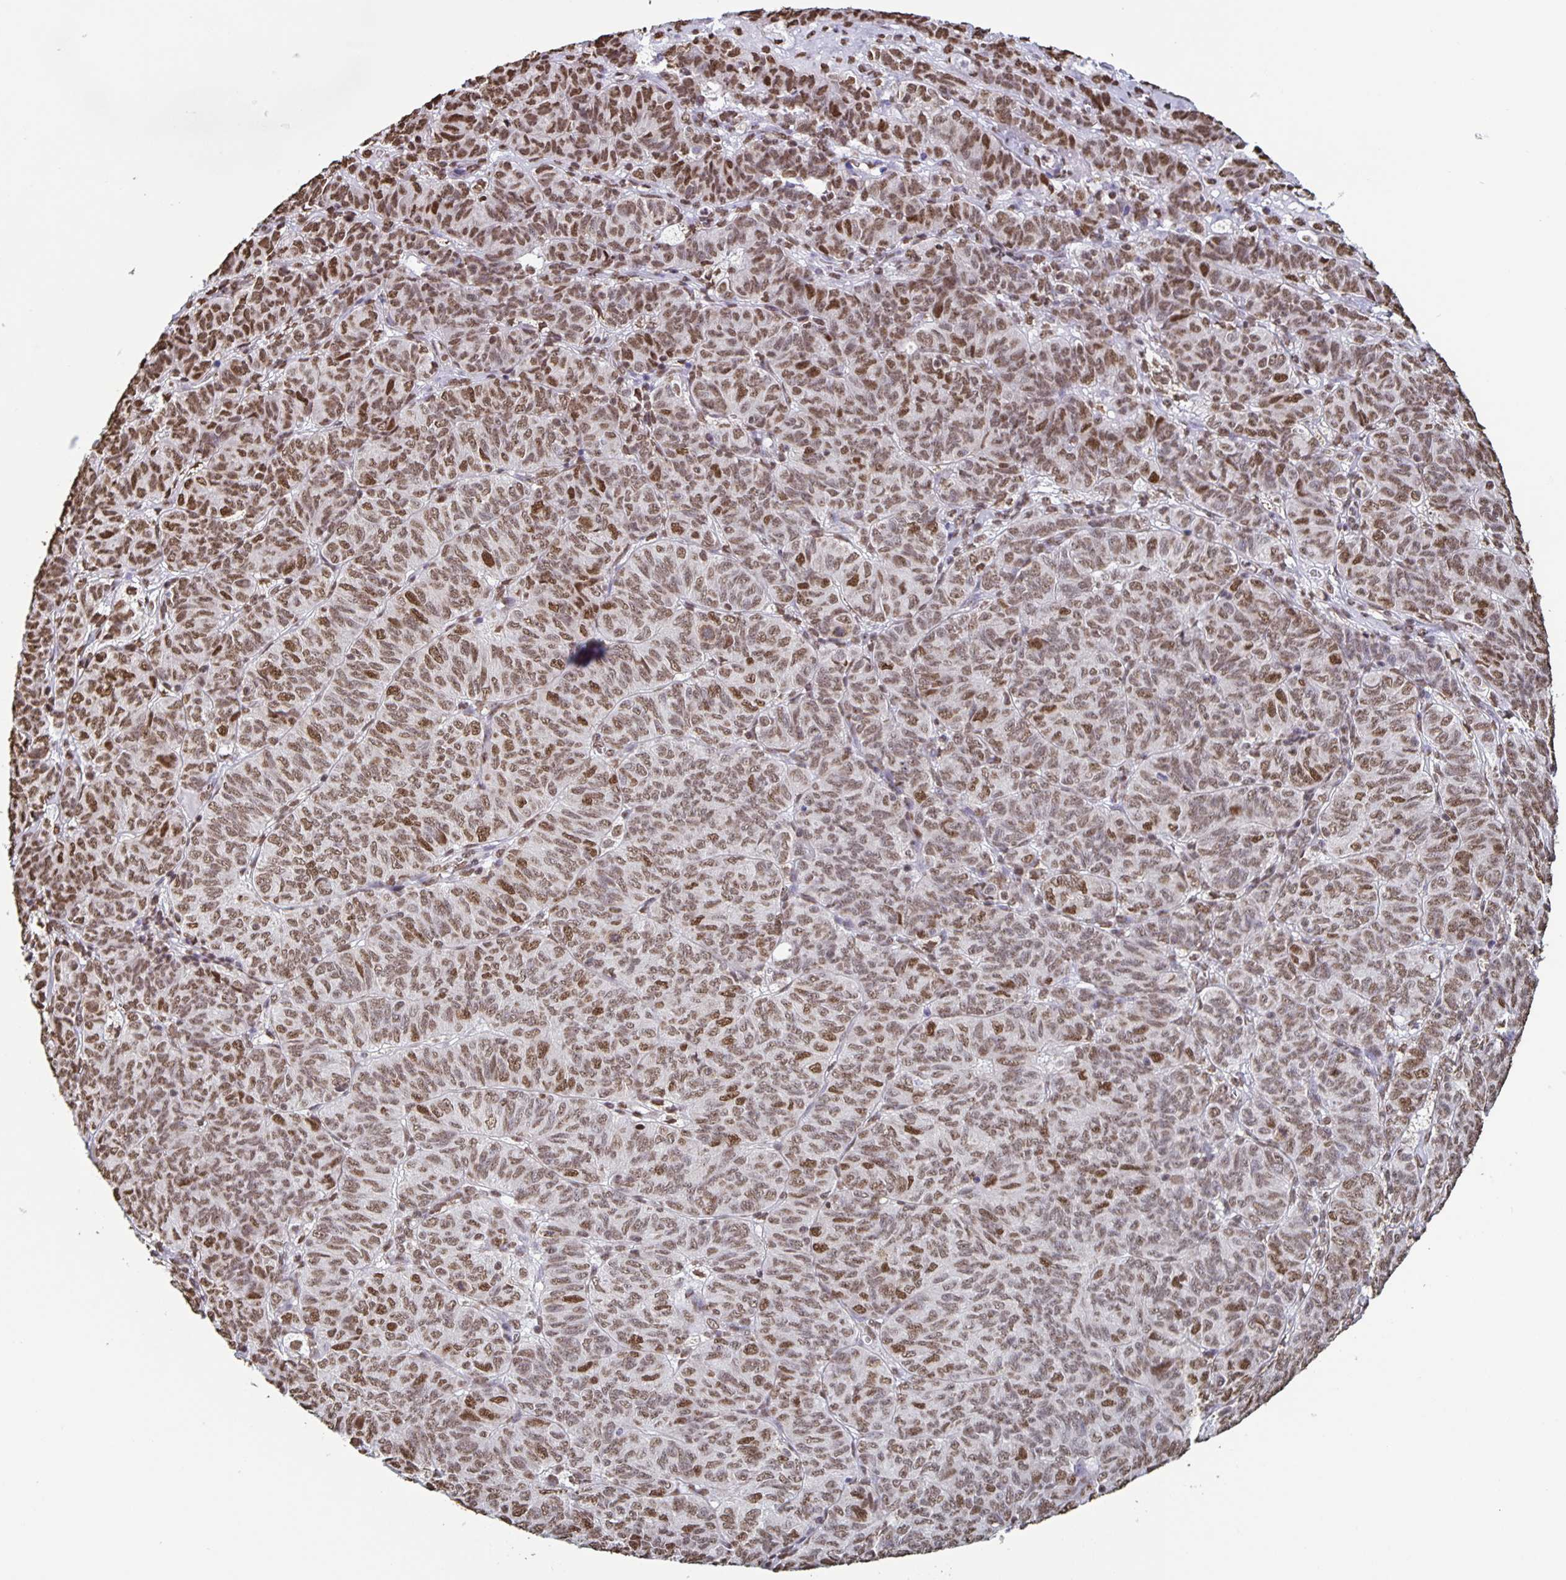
{"staining": {"intensity": "moderate", "quantity": ">75%", "location": "nuclear"}, "tissue": "ovarian cancer", "cell_type": "Tumor cells", "image_type": "cancer", "snomed": [{"axis": "morphology", "description": "Carcinoma, endometroid"}, {"axis": "topography", "description": "Ovary"}], "caption": "Ovarian cancer (endometroid carcinoma) stained with a protein marker shows moderate staining in tumor cells.", "gene": "DUT", "patient": {"sex": "female", "age": 80}}